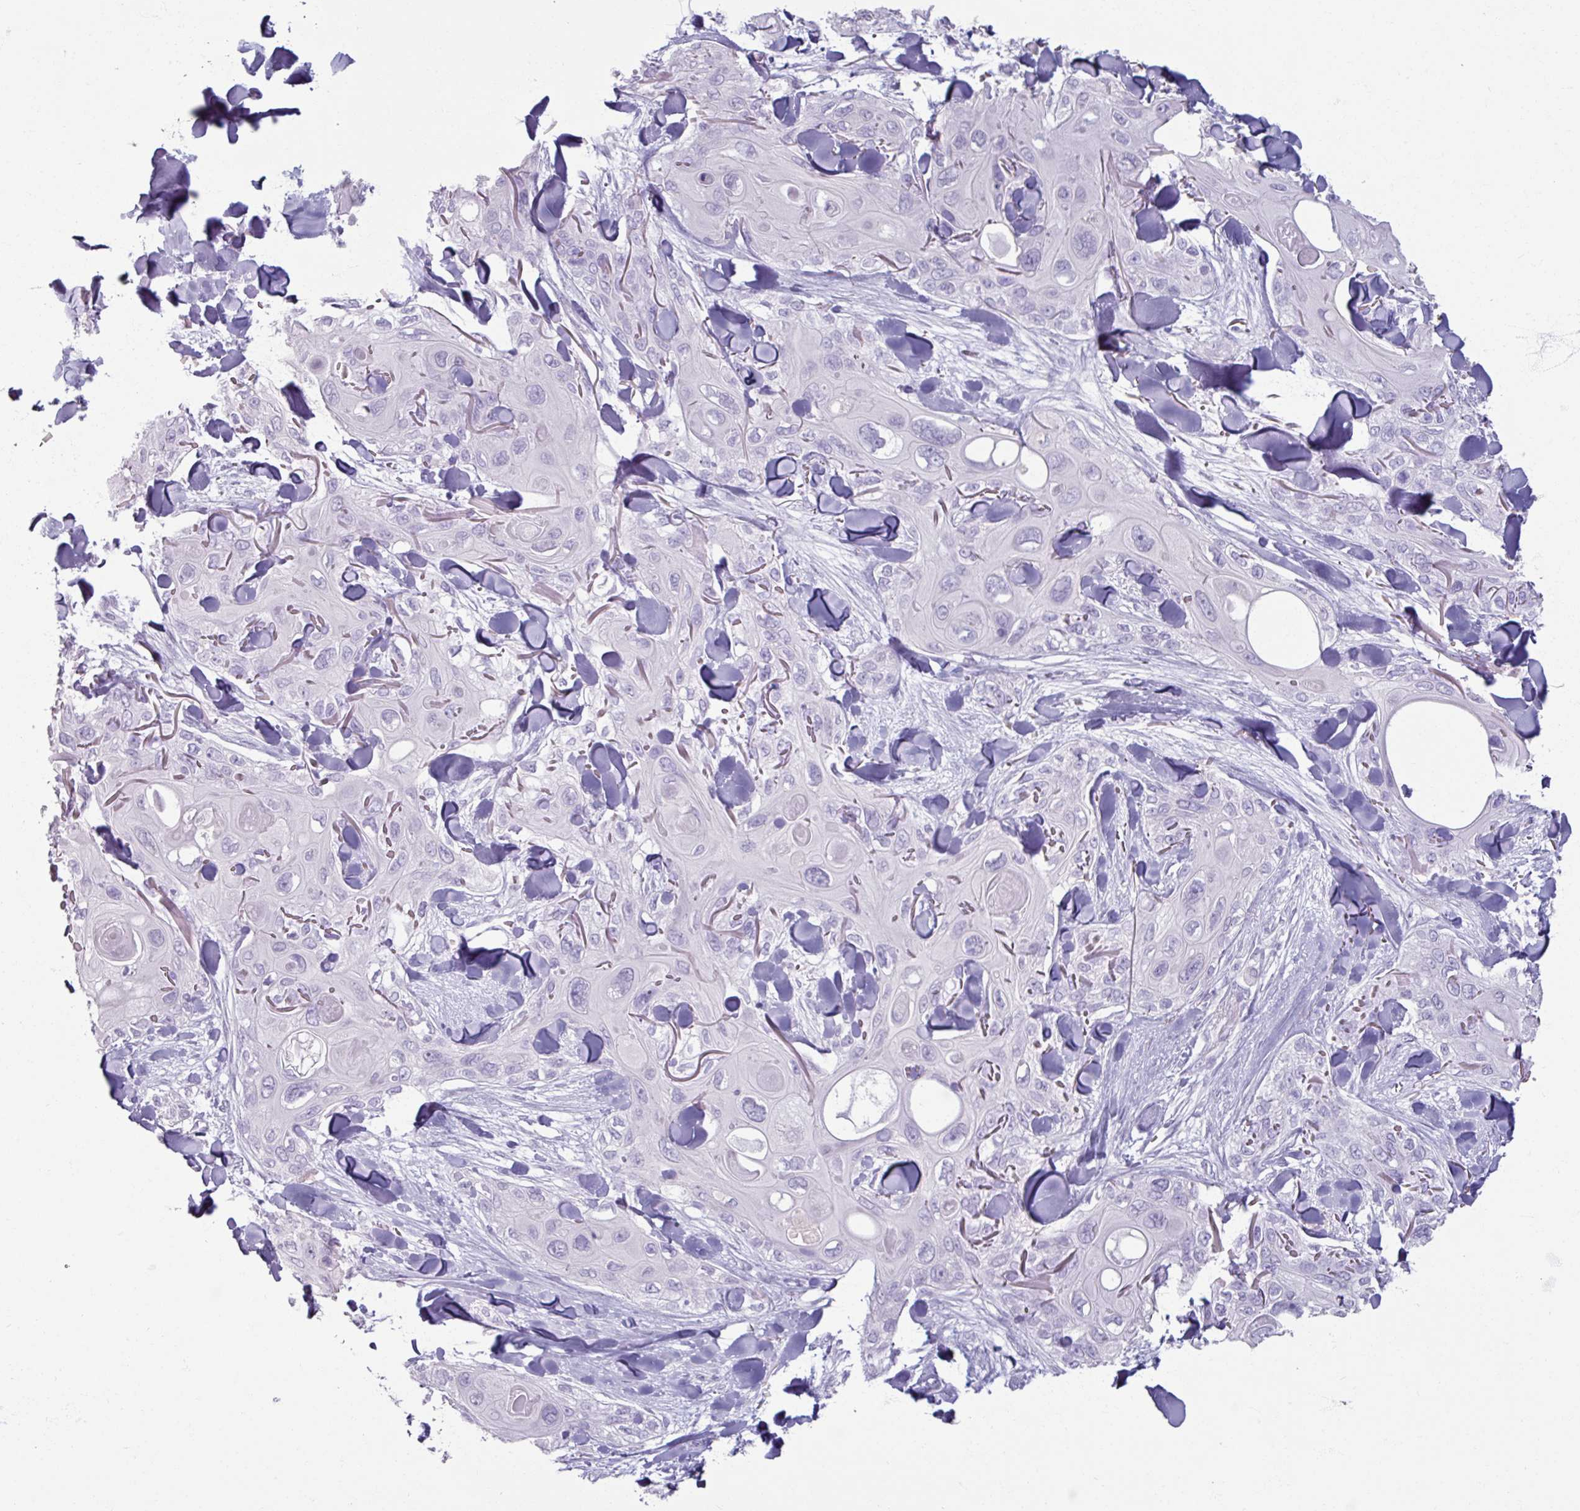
{"staining": {"intensity": "negative", "quantity": "none", "location": "none"}, "tissue": "skin cancer", "cell_type": "Tumor cells", "image_type": "cancer", "snomed": [{"axis": "morphology", "description": "Normal tissue, NOS"}, {"axis": "morphology", "description": "Squamous cell carcinoma, NOS"}, {"axis": "topography", "description": "Skin"}], "caption": "Immunohistochemistry (IHC) photomicrograph of human skin squamous cell carcinoma stained for a protein (brown), which reveals no positivity in tumor cells.", "gene": "ARG1", "patient": {"sex": "male", "age": 72}}